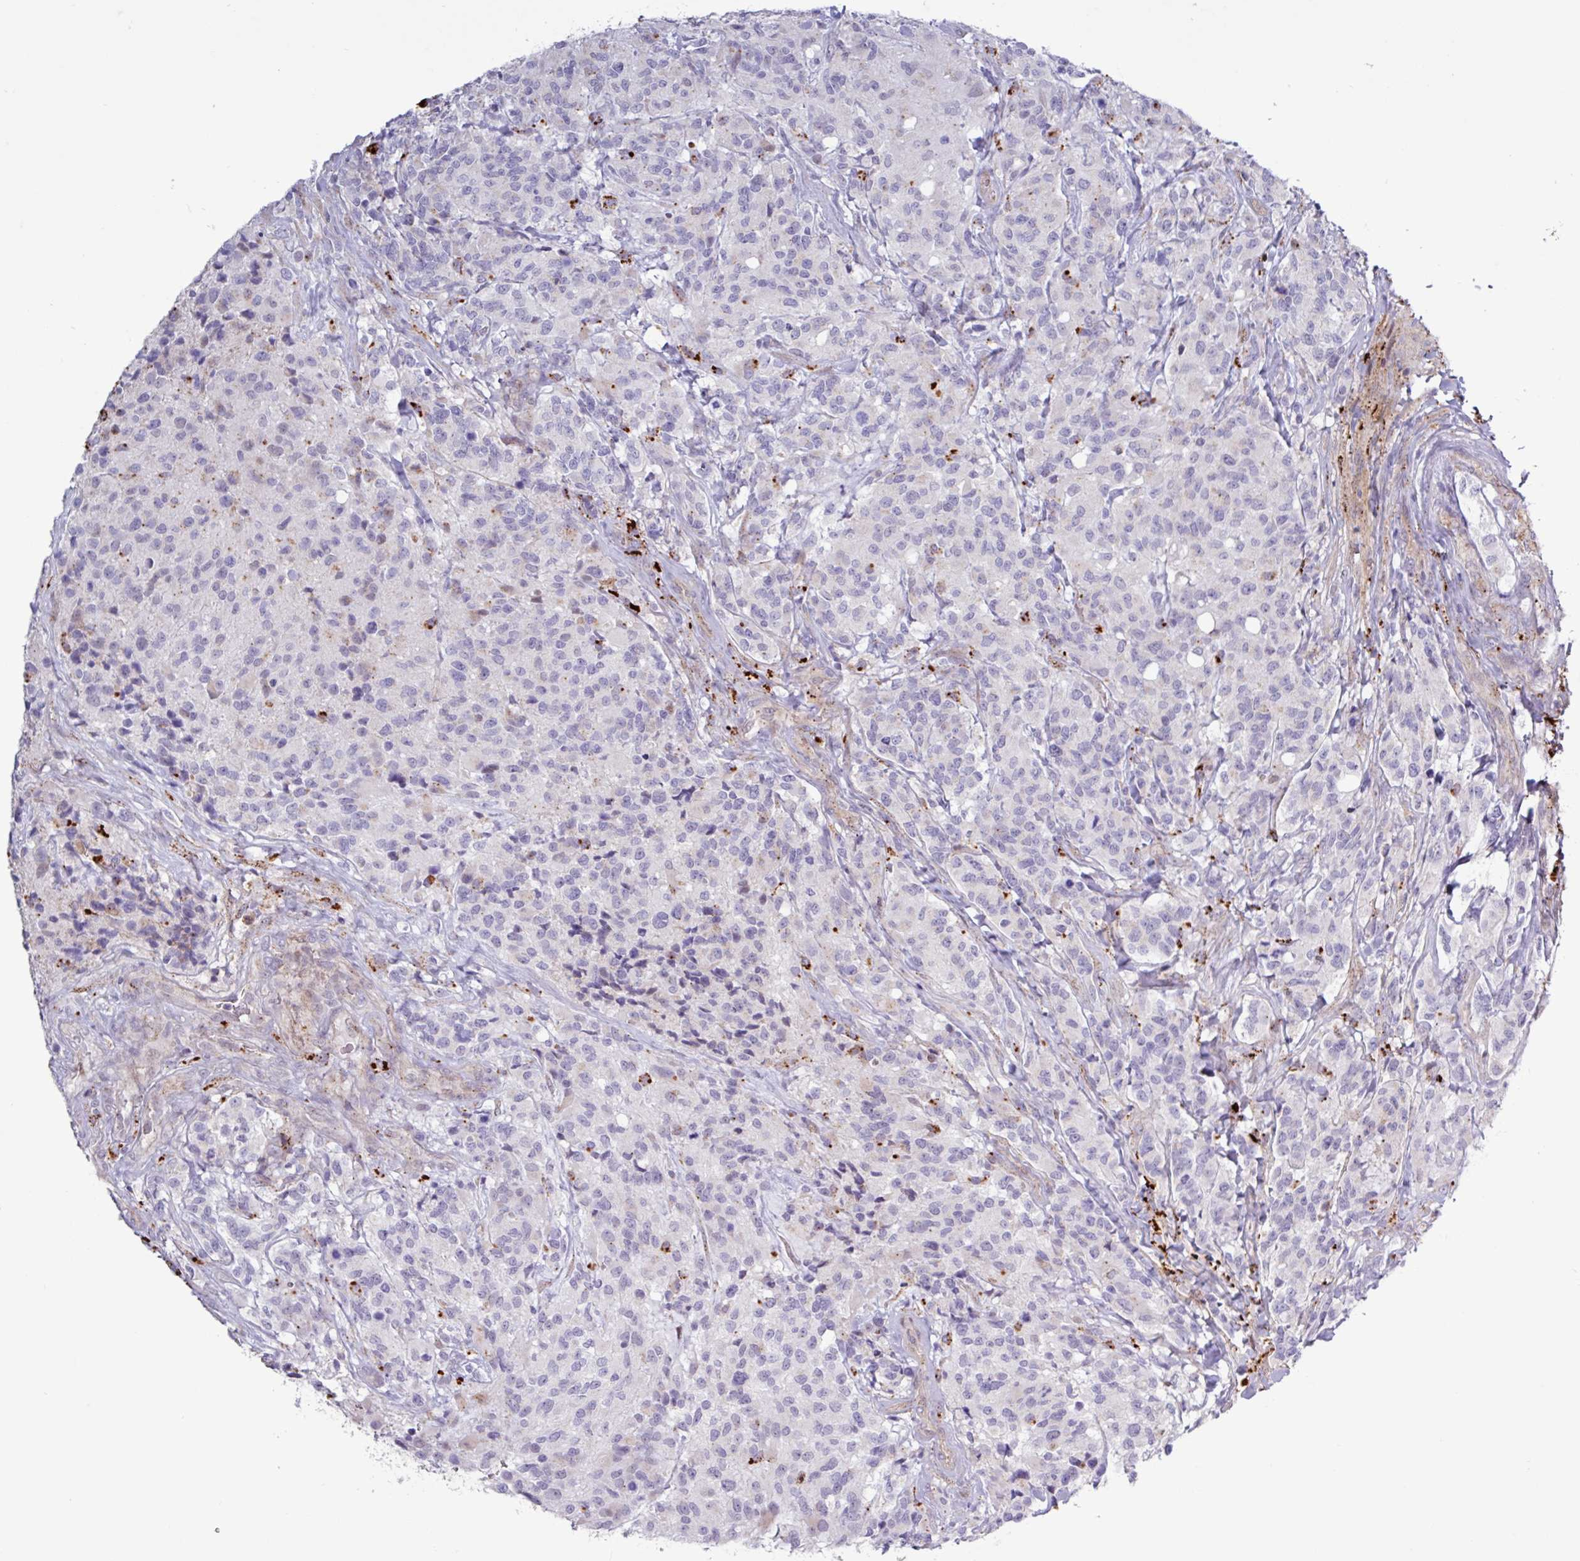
{"staining": {"intensity": "weak", "quantity": "25%-75%", "location": "cytoplasmic/membranous"}, "tissue": "glioma", "cell_type": "Tumor cells", "image_type": "cancer", "snomed": [{"axis": "morphology", "description": "Glioma, malignant, High grade"}, {"axis": "topography", "description": "Brain"}], "caption": "The micrograph demonstrates immunohistochemical staining of high-grade glioma (malignant). There is weak cytoplasmic/membranous staining is appreciated in about 25%-75% of tumor cells. (DAB (3,3'-diaminobenzidine) IHC, brown staining for protein, blue staining for nuclei).", "gene": "AMIGO2", "patient": {"sex": "female", "age": 67}}